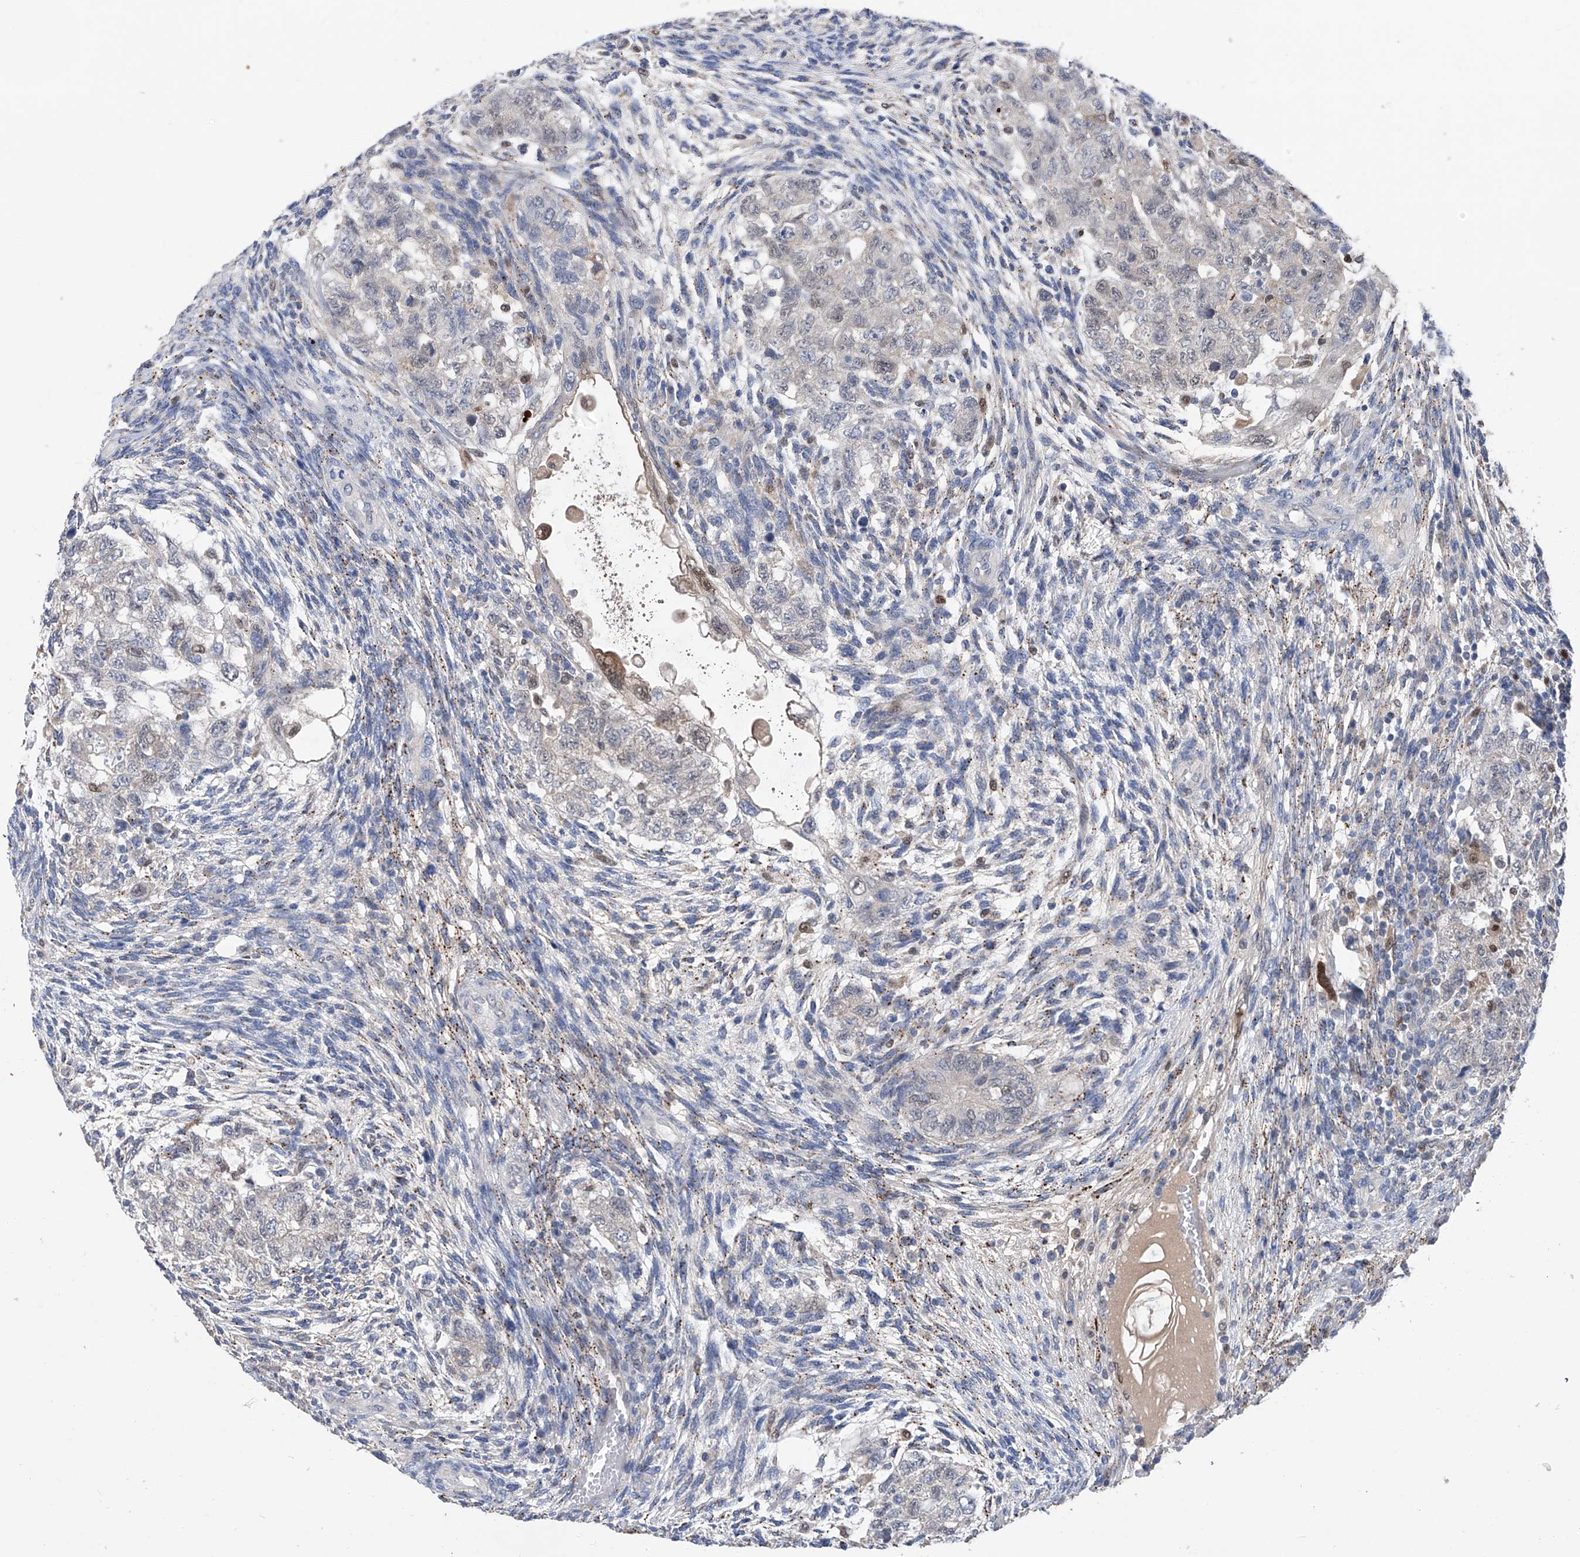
{"staining": {"intensity": "negative", "quantity": "none", "location": "none"}, "tissue": "testis cancer", "cell_type": "Tumor cells", "image_type": "cancer", "snomed": [{"axis": "morphology", "description": "Carcinoma, Embryonal, NOS"}, {"axis": "topography", "description": "Testis"}], "caption": "This is a image of immunohistochemistry (IHC) staining of embryonal carcinoma (testis), which shows no positivity in tumor cells.", "gene": "PHF20", "patient": {"sex": "male", "age": 36}}